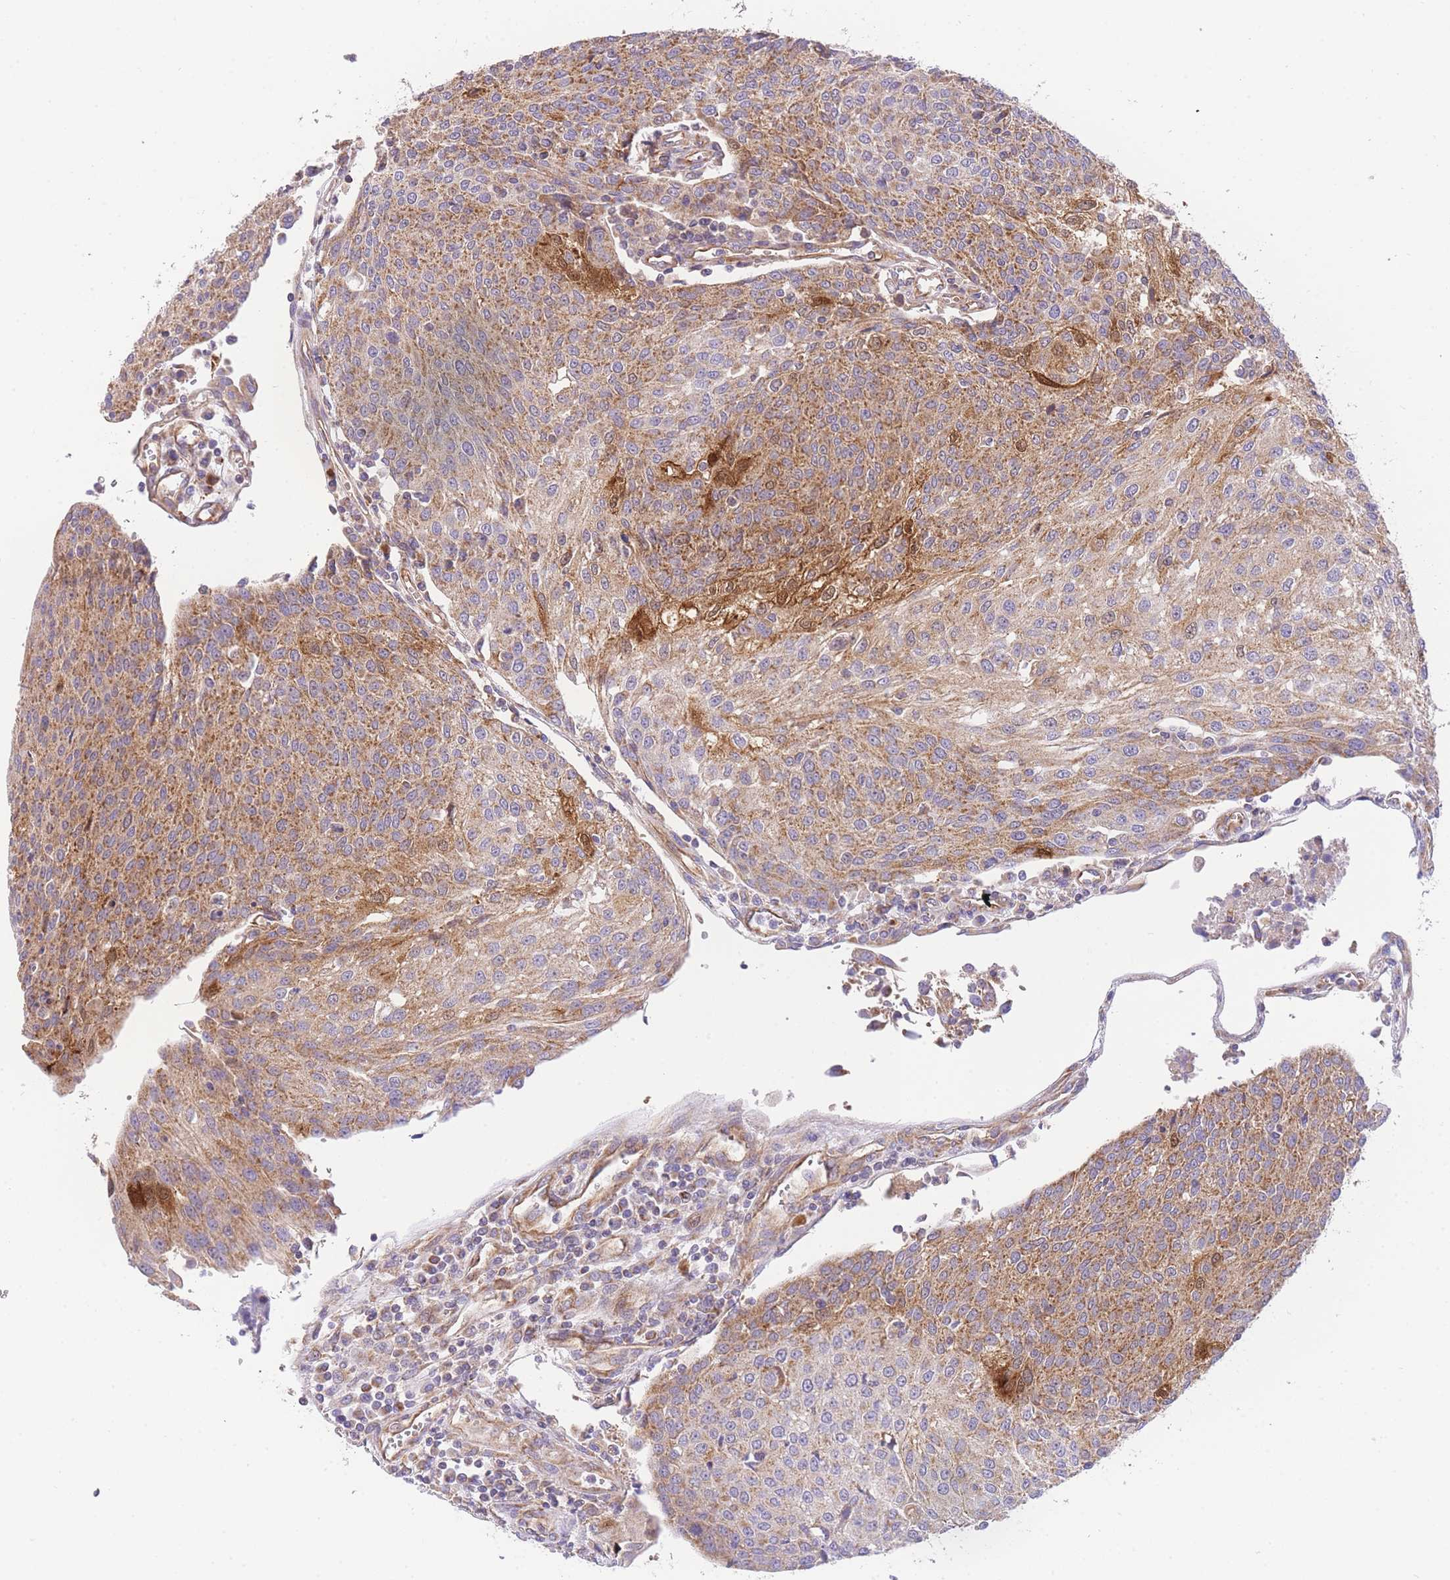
{"staining": {"intensity": "moderate", "quantity": ">75%", "location": "cytoplasmic/membranous"}, "tissue": "urothelial cancer", "cell_type": "Tumor cells", "image_type": "cancer", "snomed": [{"axis": "morphology", "description": "Urothelial carcinoma, High grade"}, {"axis": "topography", "description": "Urinary bladder"}], "caption": "Urothelial cancer tissue displays moderate cytoplasmic/membranous expression in approximately >75% of tumor cells, visualized by immunohistochemistry.", "gene": "MTRES1", "patient": {"sex": "female", "age": 85}}